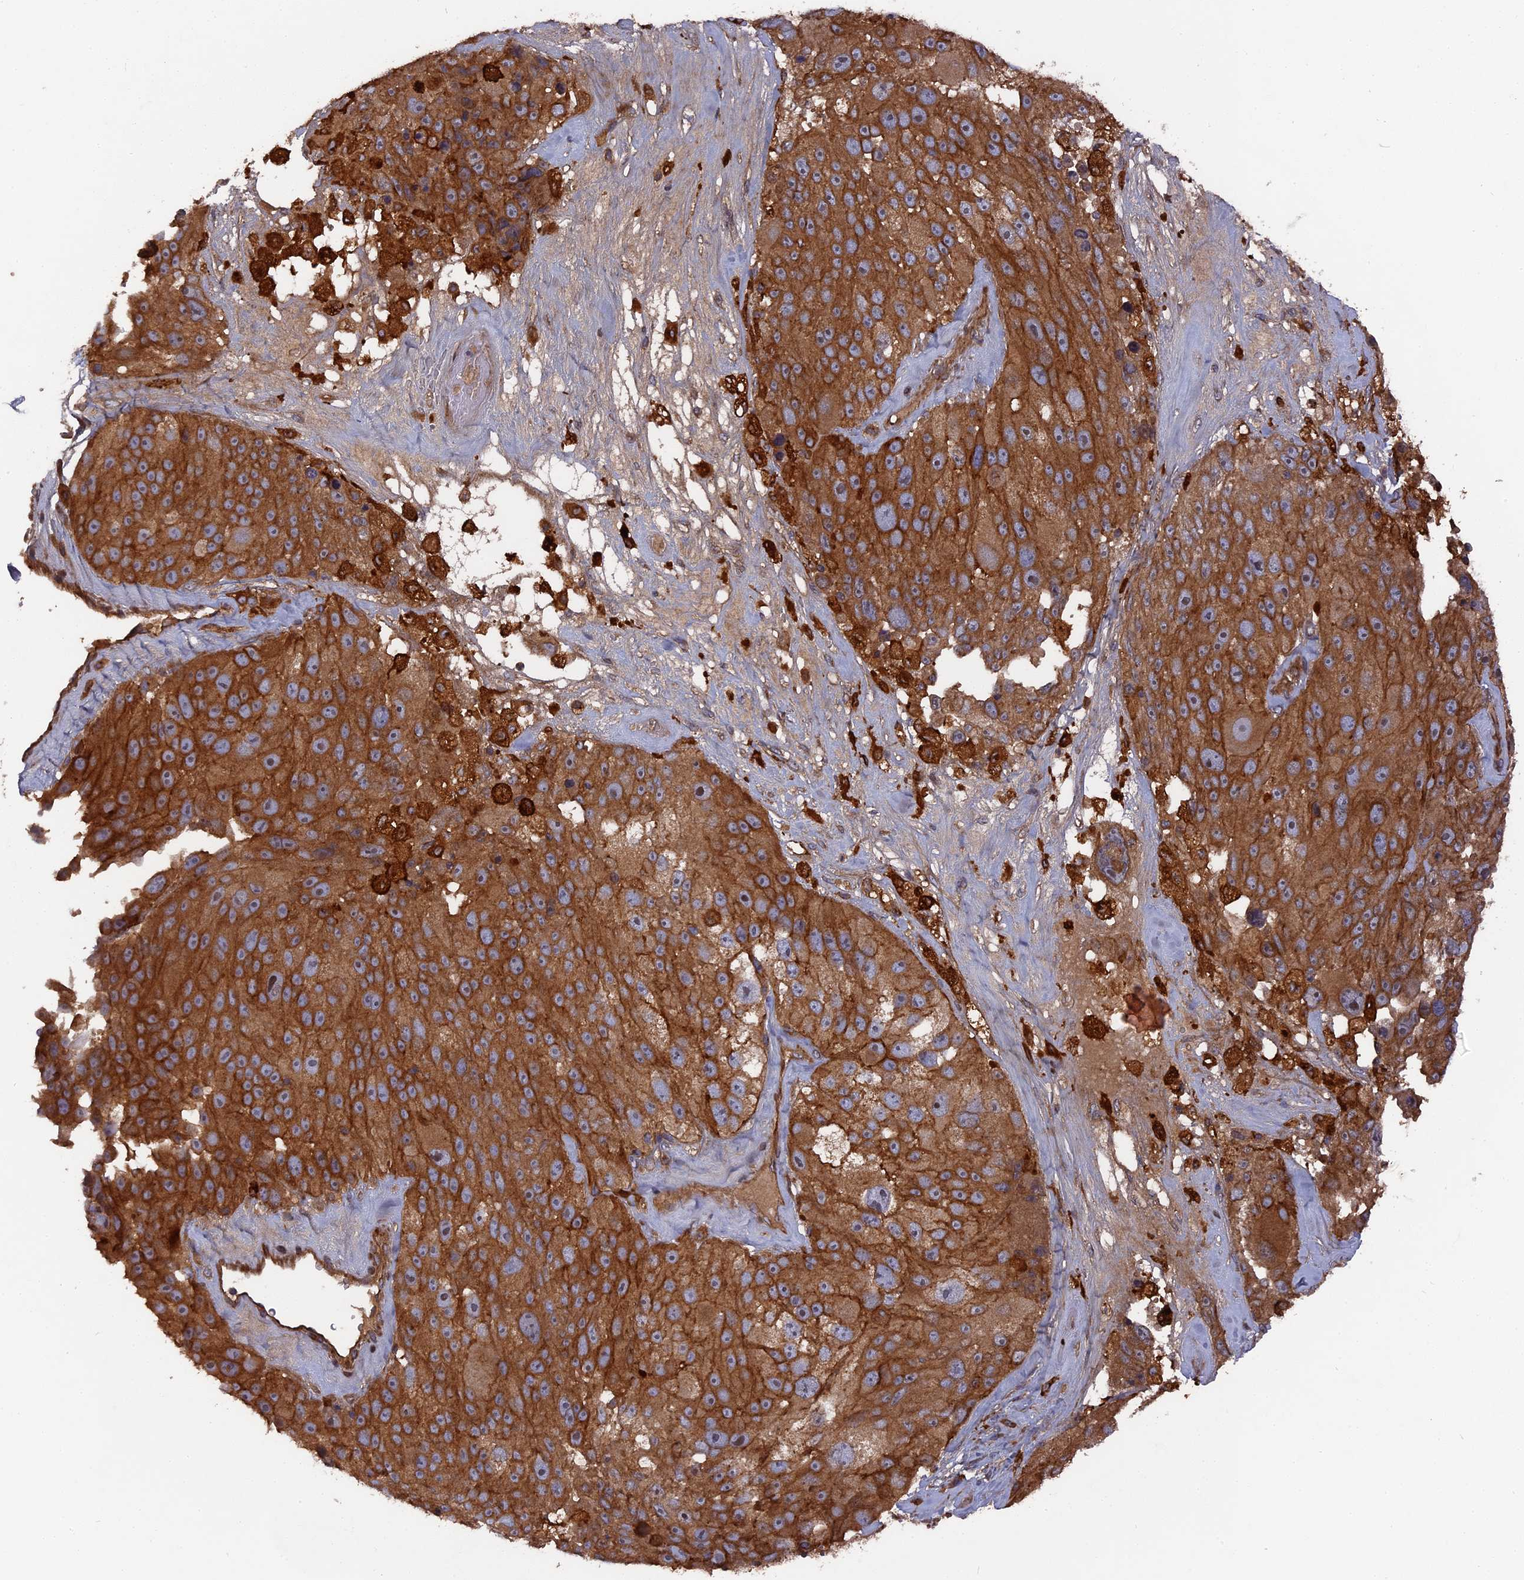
{"staining": {"intensity": "strong", "quantity": ">75%", "location": "cytoplasmic/membranous"}, "tissue": "melanoma", "cell_type": "Tumor cells", "image_type": "cancer", "snomed": [{"axis": "morphology", "description": "Malignant melanoma, Metastatic site"}, {"axis": "topography", "description": "Lymph node"}], "caption": "Protein positivity by immunohistochemistry (IHC) shows strong cytoplasmic/membranous expression in approximately >75% of tumor cells in malignant melanoma (metastatic site). The protein is stained brown, and the nuclei are stained in blue (DAB IHC with brightfield microscopy, high magnification).", "gene": "DEF8", "patient": {"sex": "male", "age": 62}}